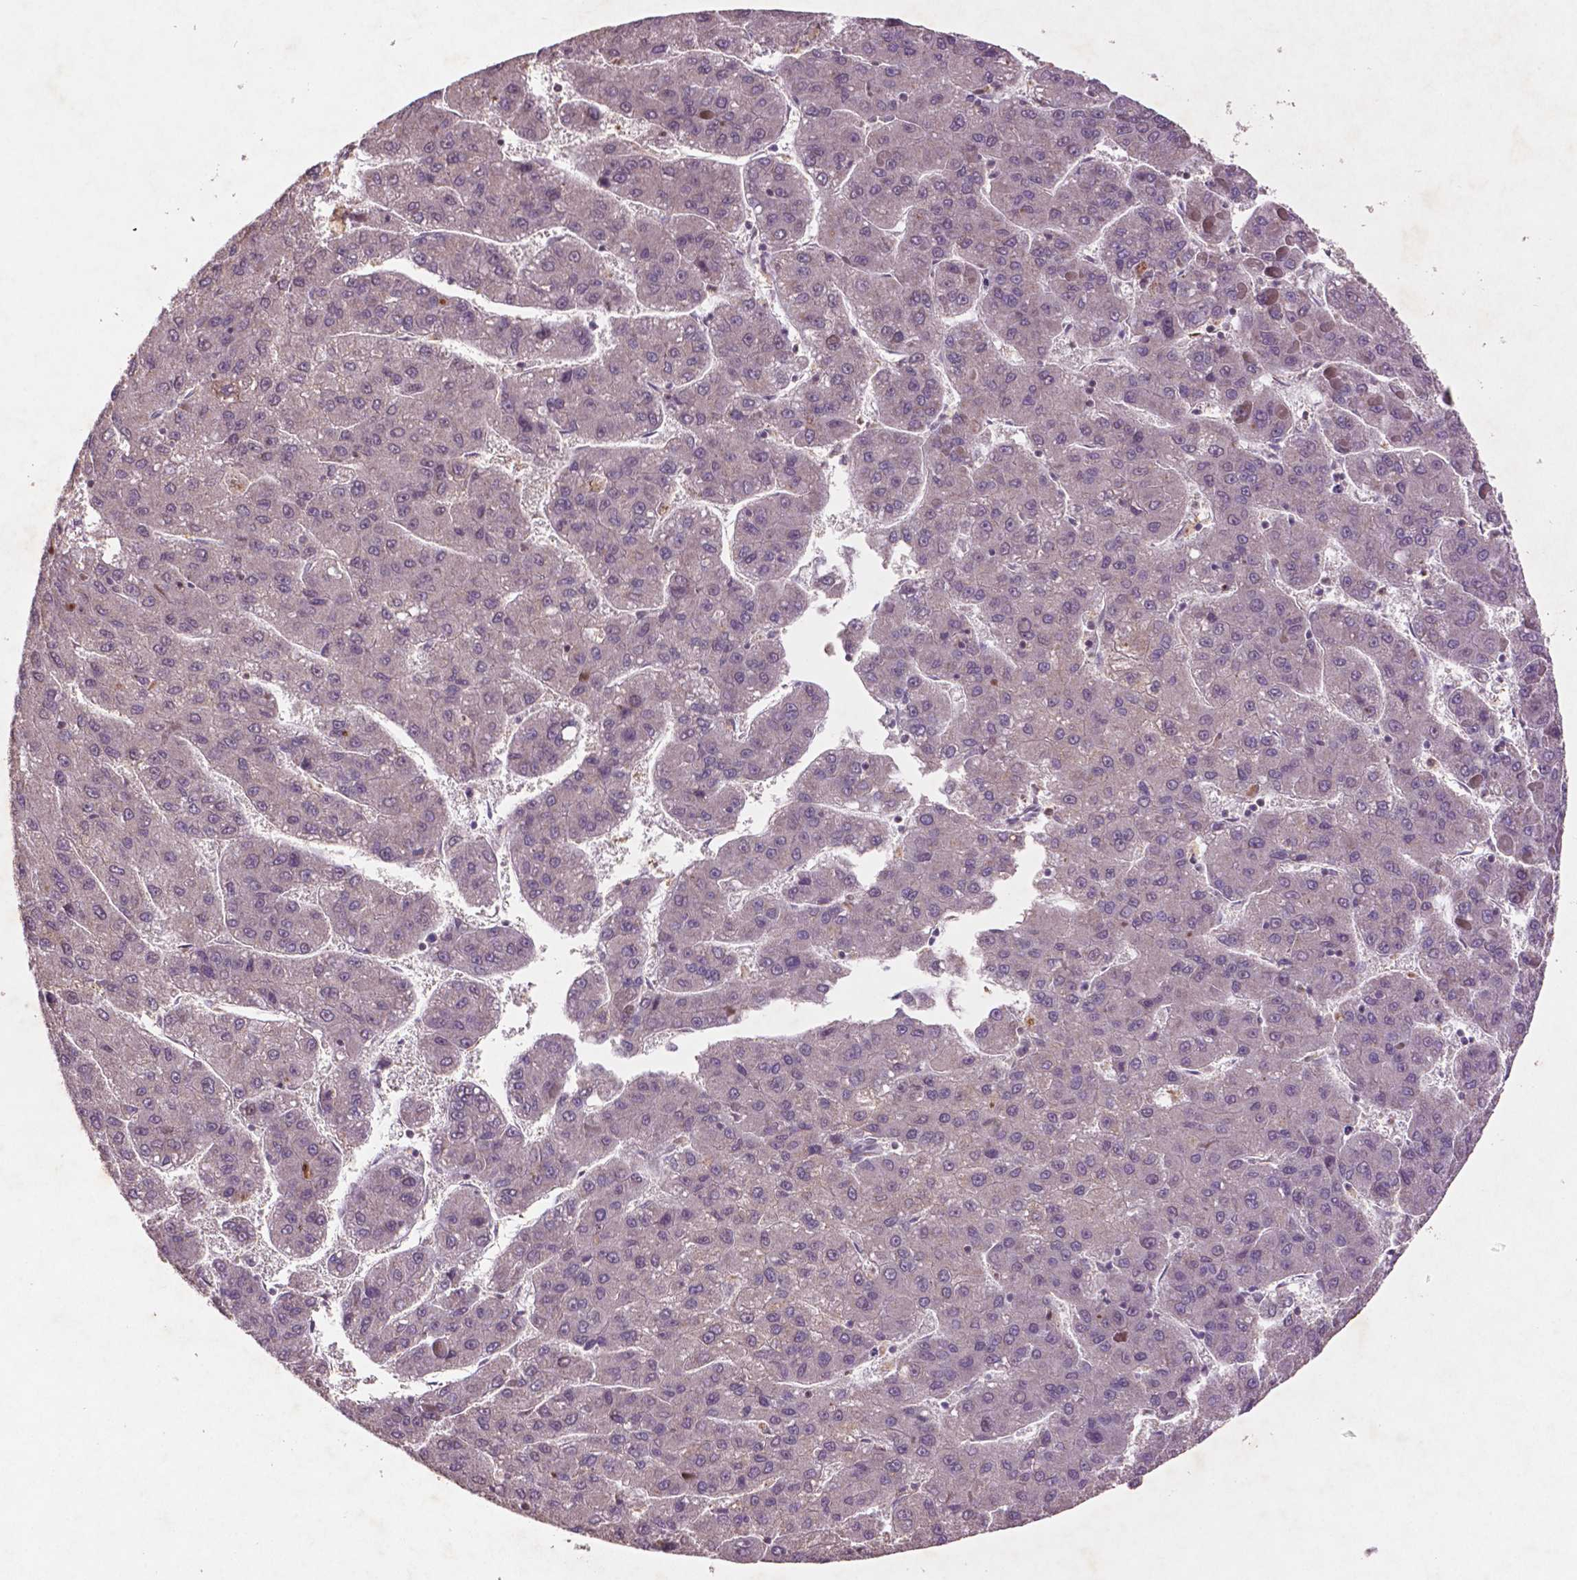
{"staining": {"intensity": "negative", "quantity": "none", "location": "none"}, "tissue": "liver cancer", "cell_type": "Tumor cells", "image_type": "cancer", "snomed": [{"axis": "morphology", "description": "Carcinoma, Hepatocellular, NOS"}, {"axis": "topography", "description": "Liver"}], "caption": "Tumor cells are negative for protein expression in human liver cancer (hepatocellular carcinoma). (DAB (3,3'-diaminobenzidine) IHC with hematoxylin counter stain).", "gene": "GLRX", "patient": {"sex": "female", "age": 82}}